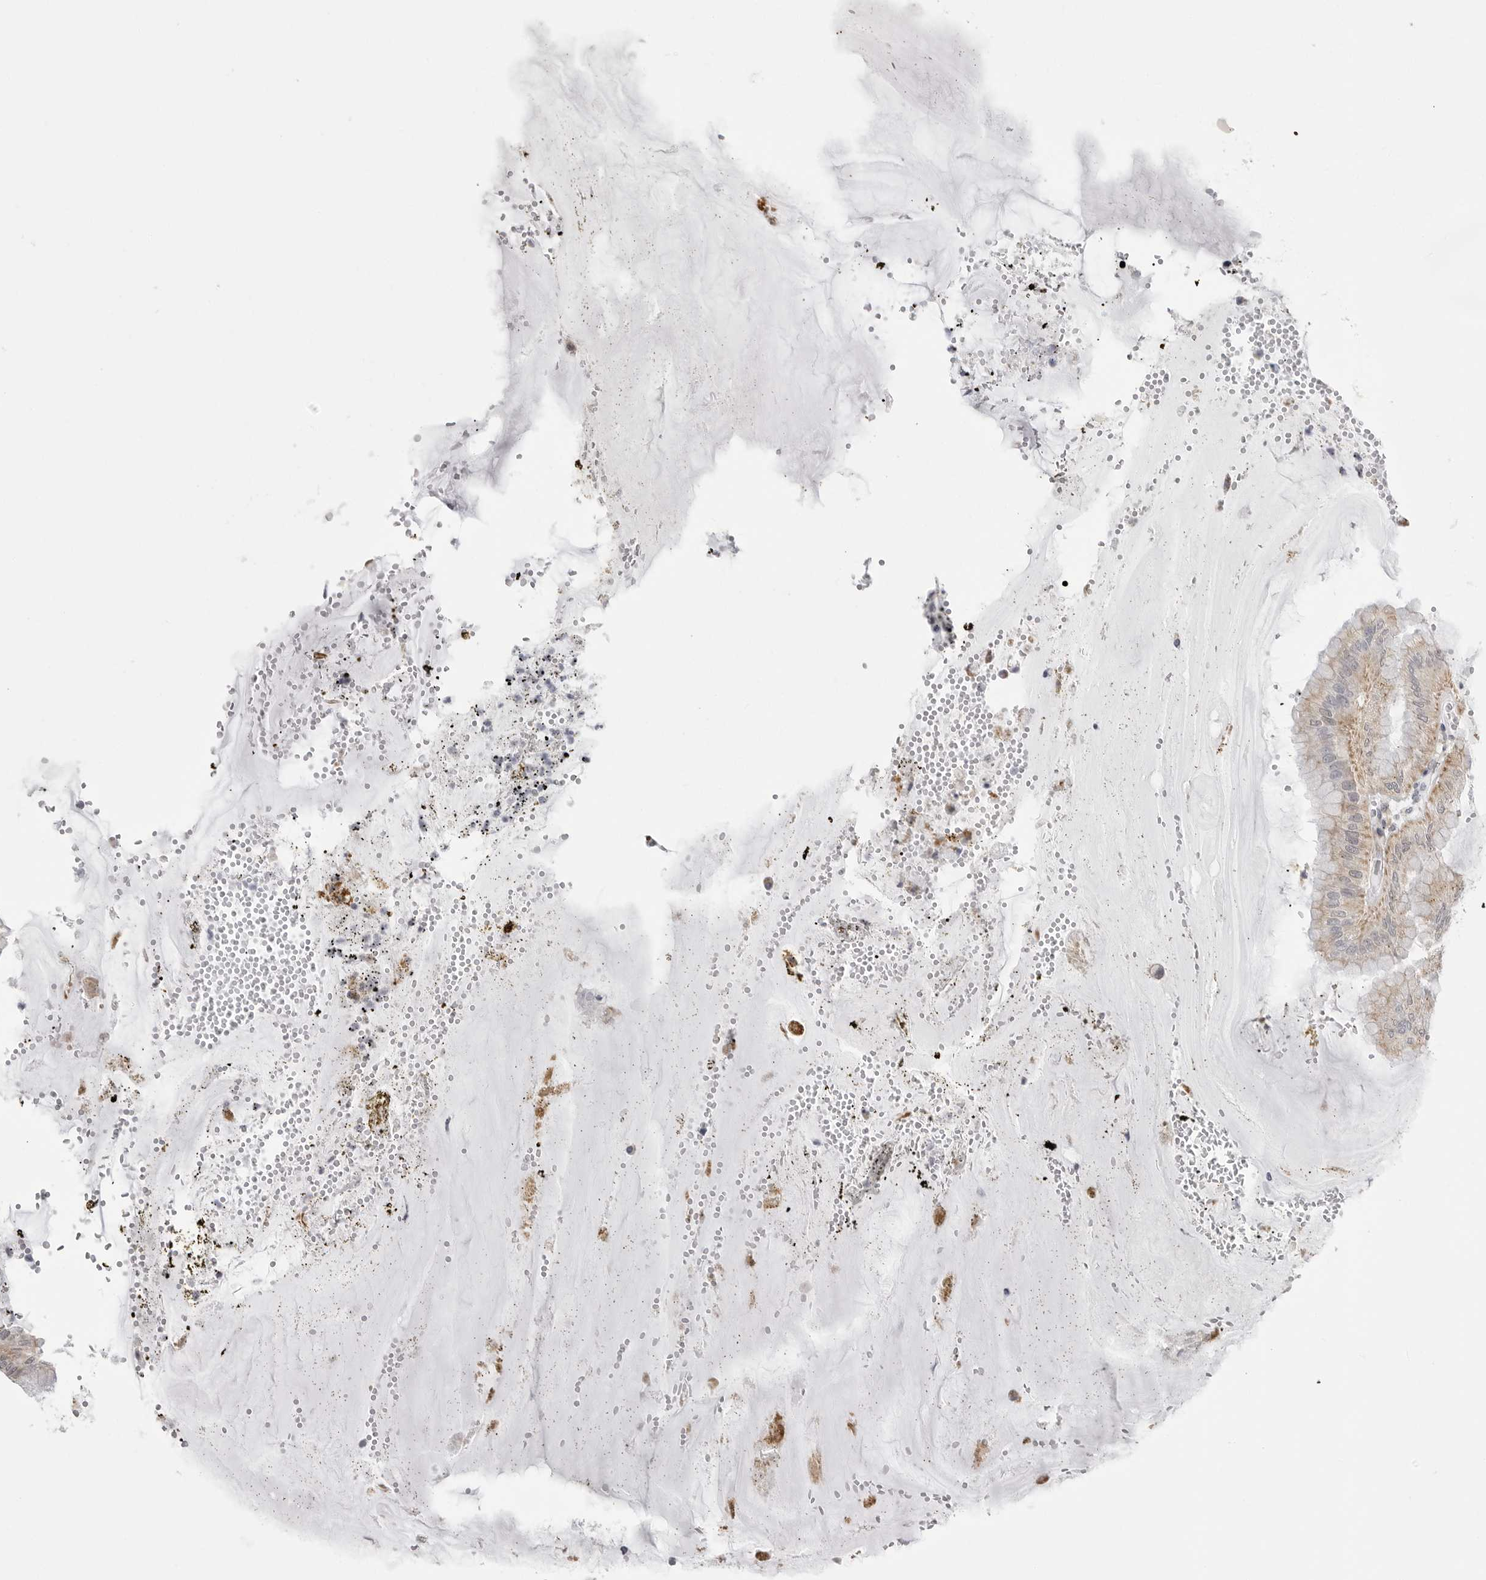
{"staining": {"intensity": "strong", "quantity": "<25%", "location": "cytoplasmic/membranous"}, "tissue": "stomach", "cell_type": "Glandular cells", "image_type": "normal", "snomed": [{"axis": "morphology", "description": "Normal tissue, NOS"}, {"axis": "topography", "description": "Stomach, lower"}], "caption": "An image showing strong cytoplasmic/membranous staining in approximately <25% of glandular cells in normal stomach, as visualized by brown immunohistochemical staining.", "gene": "FH", "patient": {"sex": "male", "age": 71}}